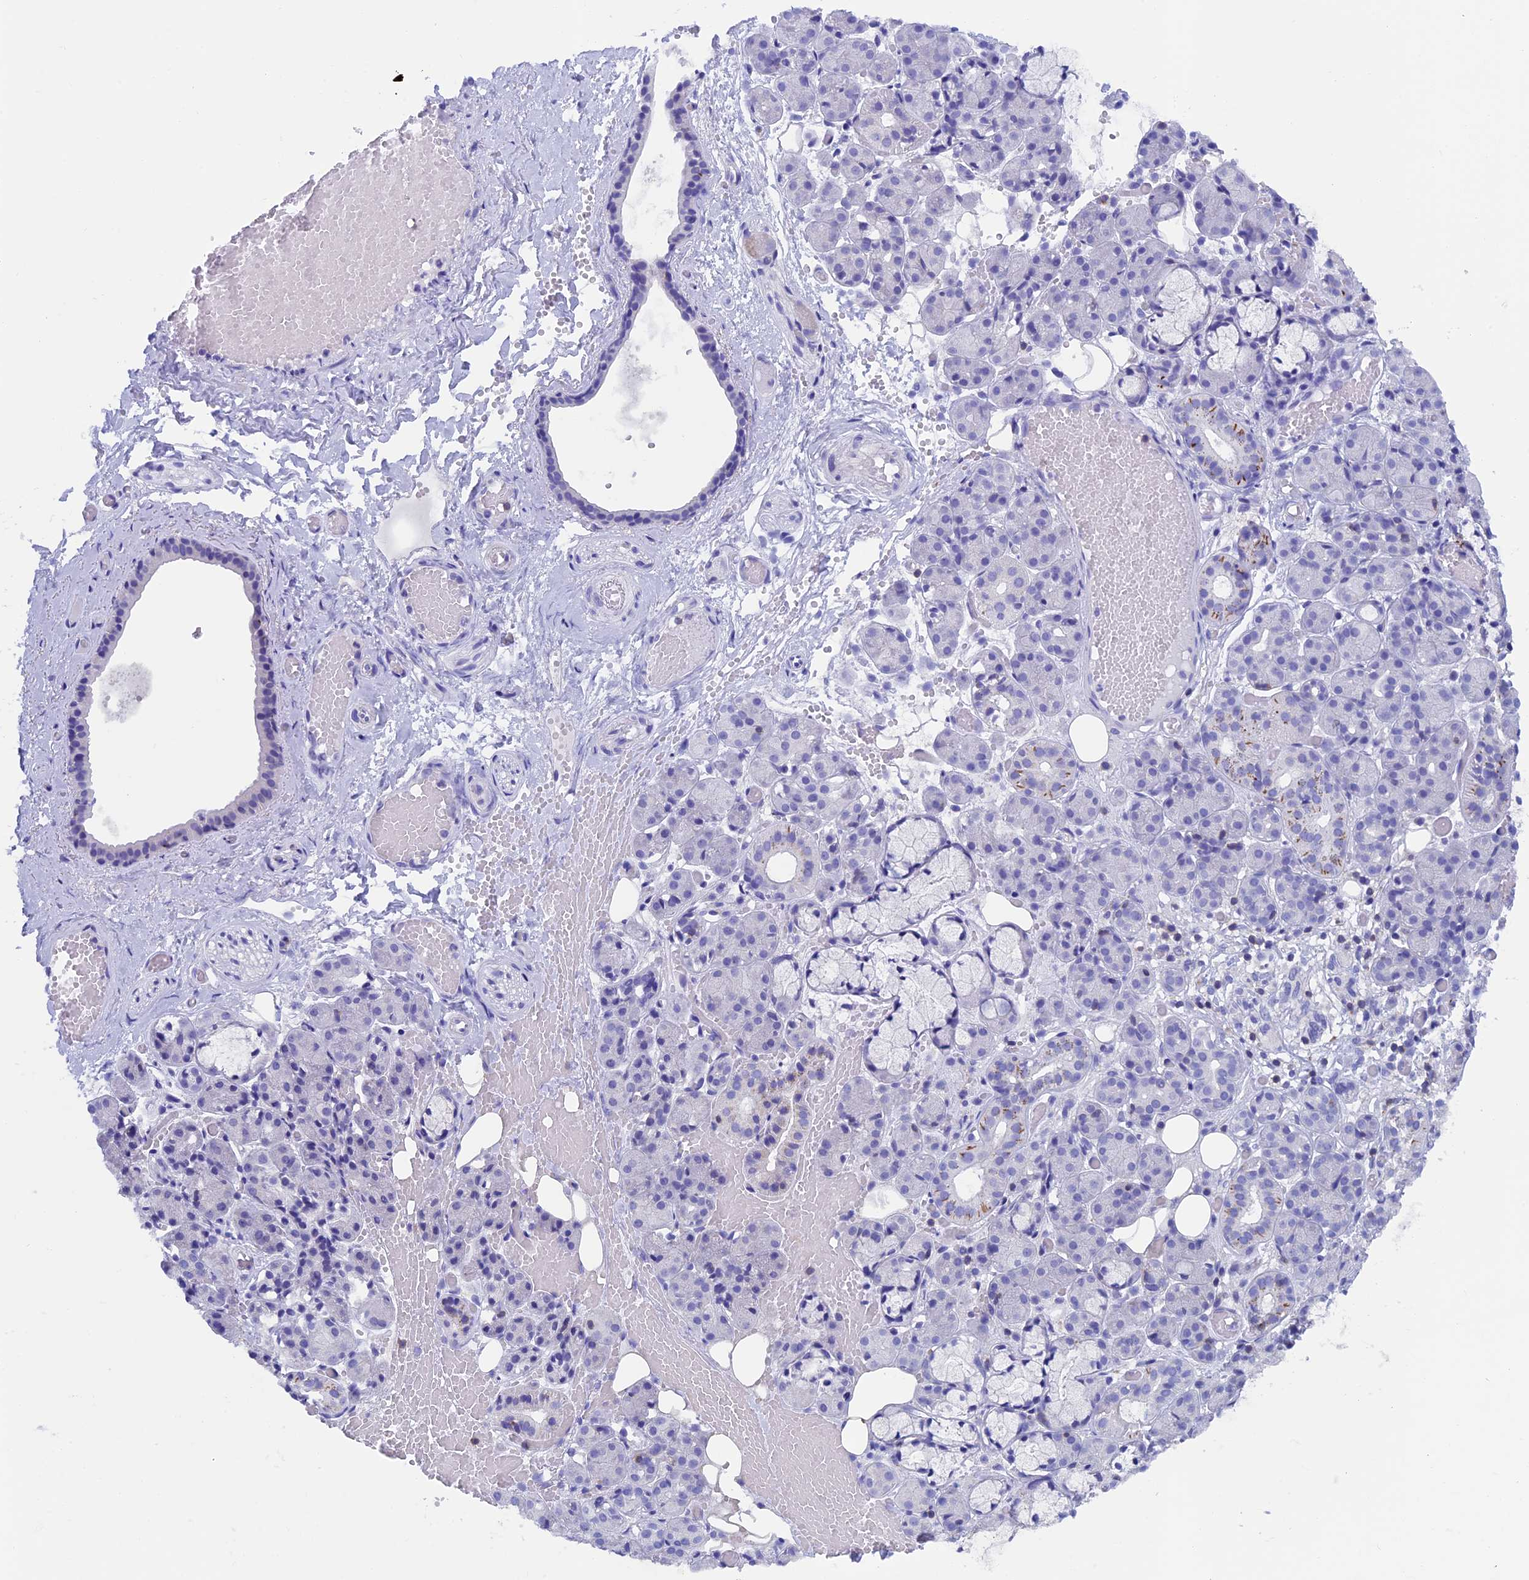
{"staining": {"intensity": "negative", "quantity": "none", "location": "none"}, "tissue": "salivary gland", "cell_type": "Glandular cells", "image_type": "normal", "snomed": [{"axis": "morphology", "description": "Normal tissue, NOS"}, {"axis": "topography", "description": "Salivary gland"}], "caption": "The micrograph shows no staining of glandular cells in benign salivary gland.", "gene": "SEPTIN1", "patient": {"sex": "male", "age": 63}}